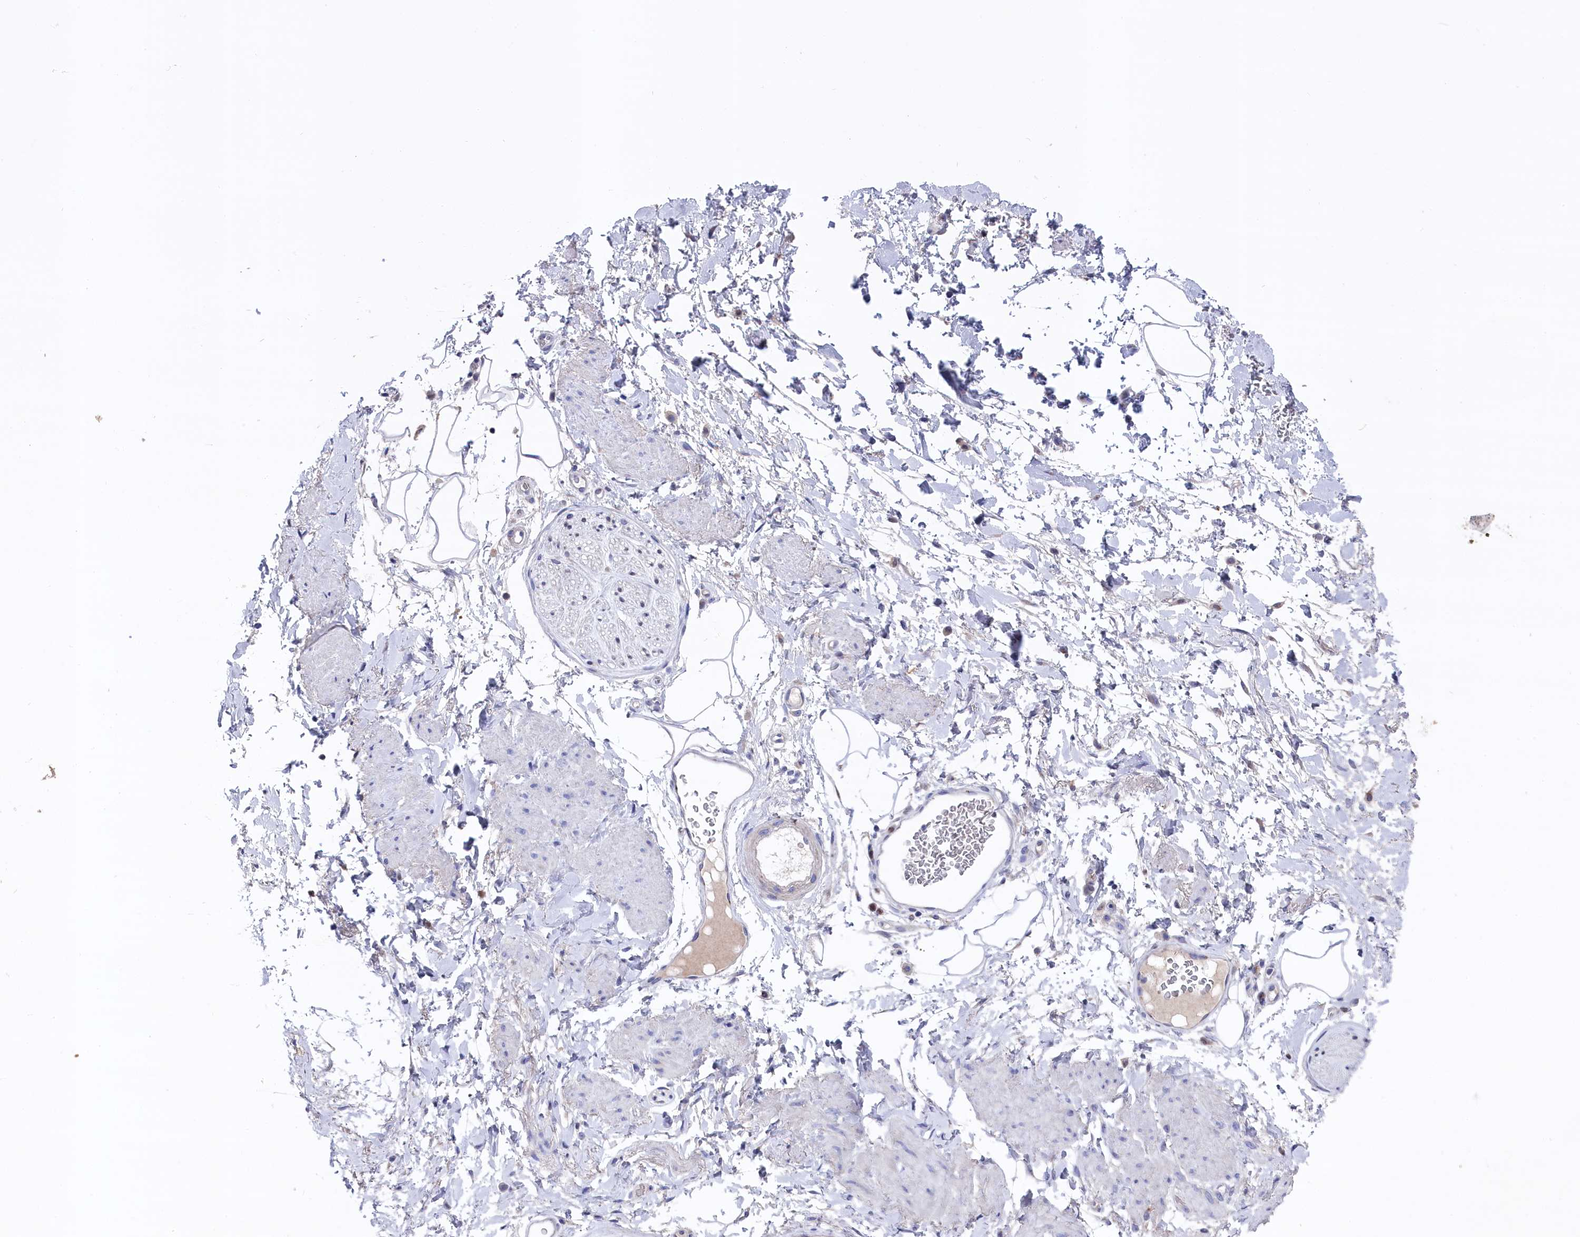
{"staining": {"intensity": "weak", "quantity": "25%-75%", "location": "cytoplasmic/membranous"}, "tissue": "adipose tissue", "cell_type": "Adipocytes", "image_type": "normal", "snomed": [{"axis": "morphology", "description": "Normal tissue, NOS"}, {"axis": "morphology", "description": "Adenocarcinoma, NOS"}, {"axis": "topography", "description": "Rectum"}, {"axis": "topography", "description": "Vagina"}, {"axis": "topography", "description": "Peripheral nerve tissue"}], "caption": "Immunohistochemical staining of normal adipose tissue demonstrates weak cytoplasmic/membranous protein expression in approximately 25%-75% of adipocytes. (DAB (3,3'-diaminobenzidine) = brown stain, brightfield microscopy at high magnification).", "gene": "GPR108", "patient": {"sex": "female", "age": 71}}